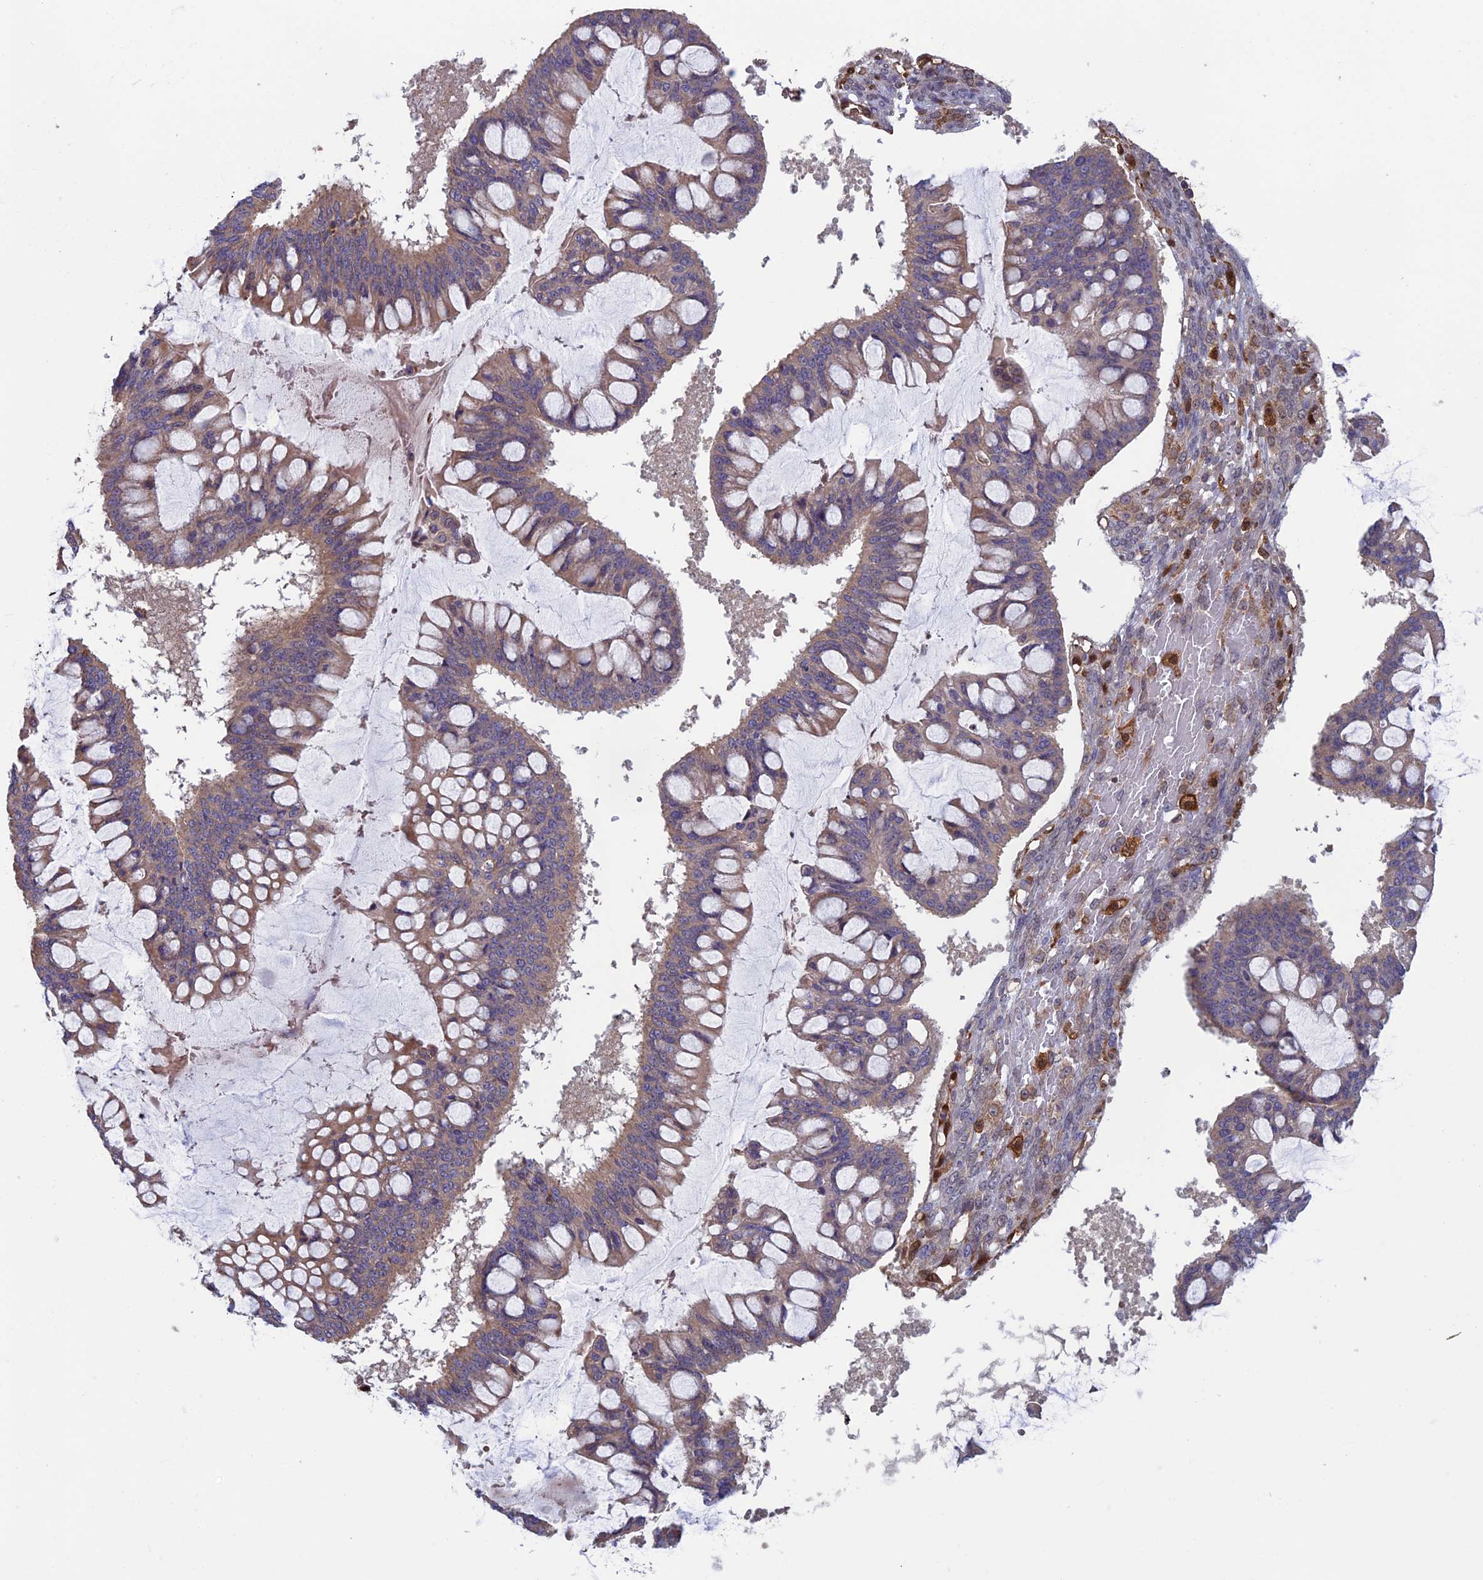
{"staining": {"intensity": "weak", "quantity": "25%-75%", "location": "cytoplasmic/membranous"}, "tissue": "ovarian cancer", "cell_type": "Tumor cells", "image_type": "cancer", "snomed": [{"axis": "morphology", "description": "Cystadenocarcinoma, mucinous, NOS"}, {"axis": "topography", "description": "Ovary"}], "caption": "IHC (DAB) staining of human mucinous cystadenocarcinoma (ovarian) shows weak cytoplasmic/membranous protein staining in approximately 25%-75% of tumor cells. Using DAB (3,3'-diaminobenzidine) (brown) and hematoxylin (blue) stains, captured at high magnification using brightfield microscopy.", "gene": "ARHGAP18", "patient": {"sex": "female", "age": 73}}